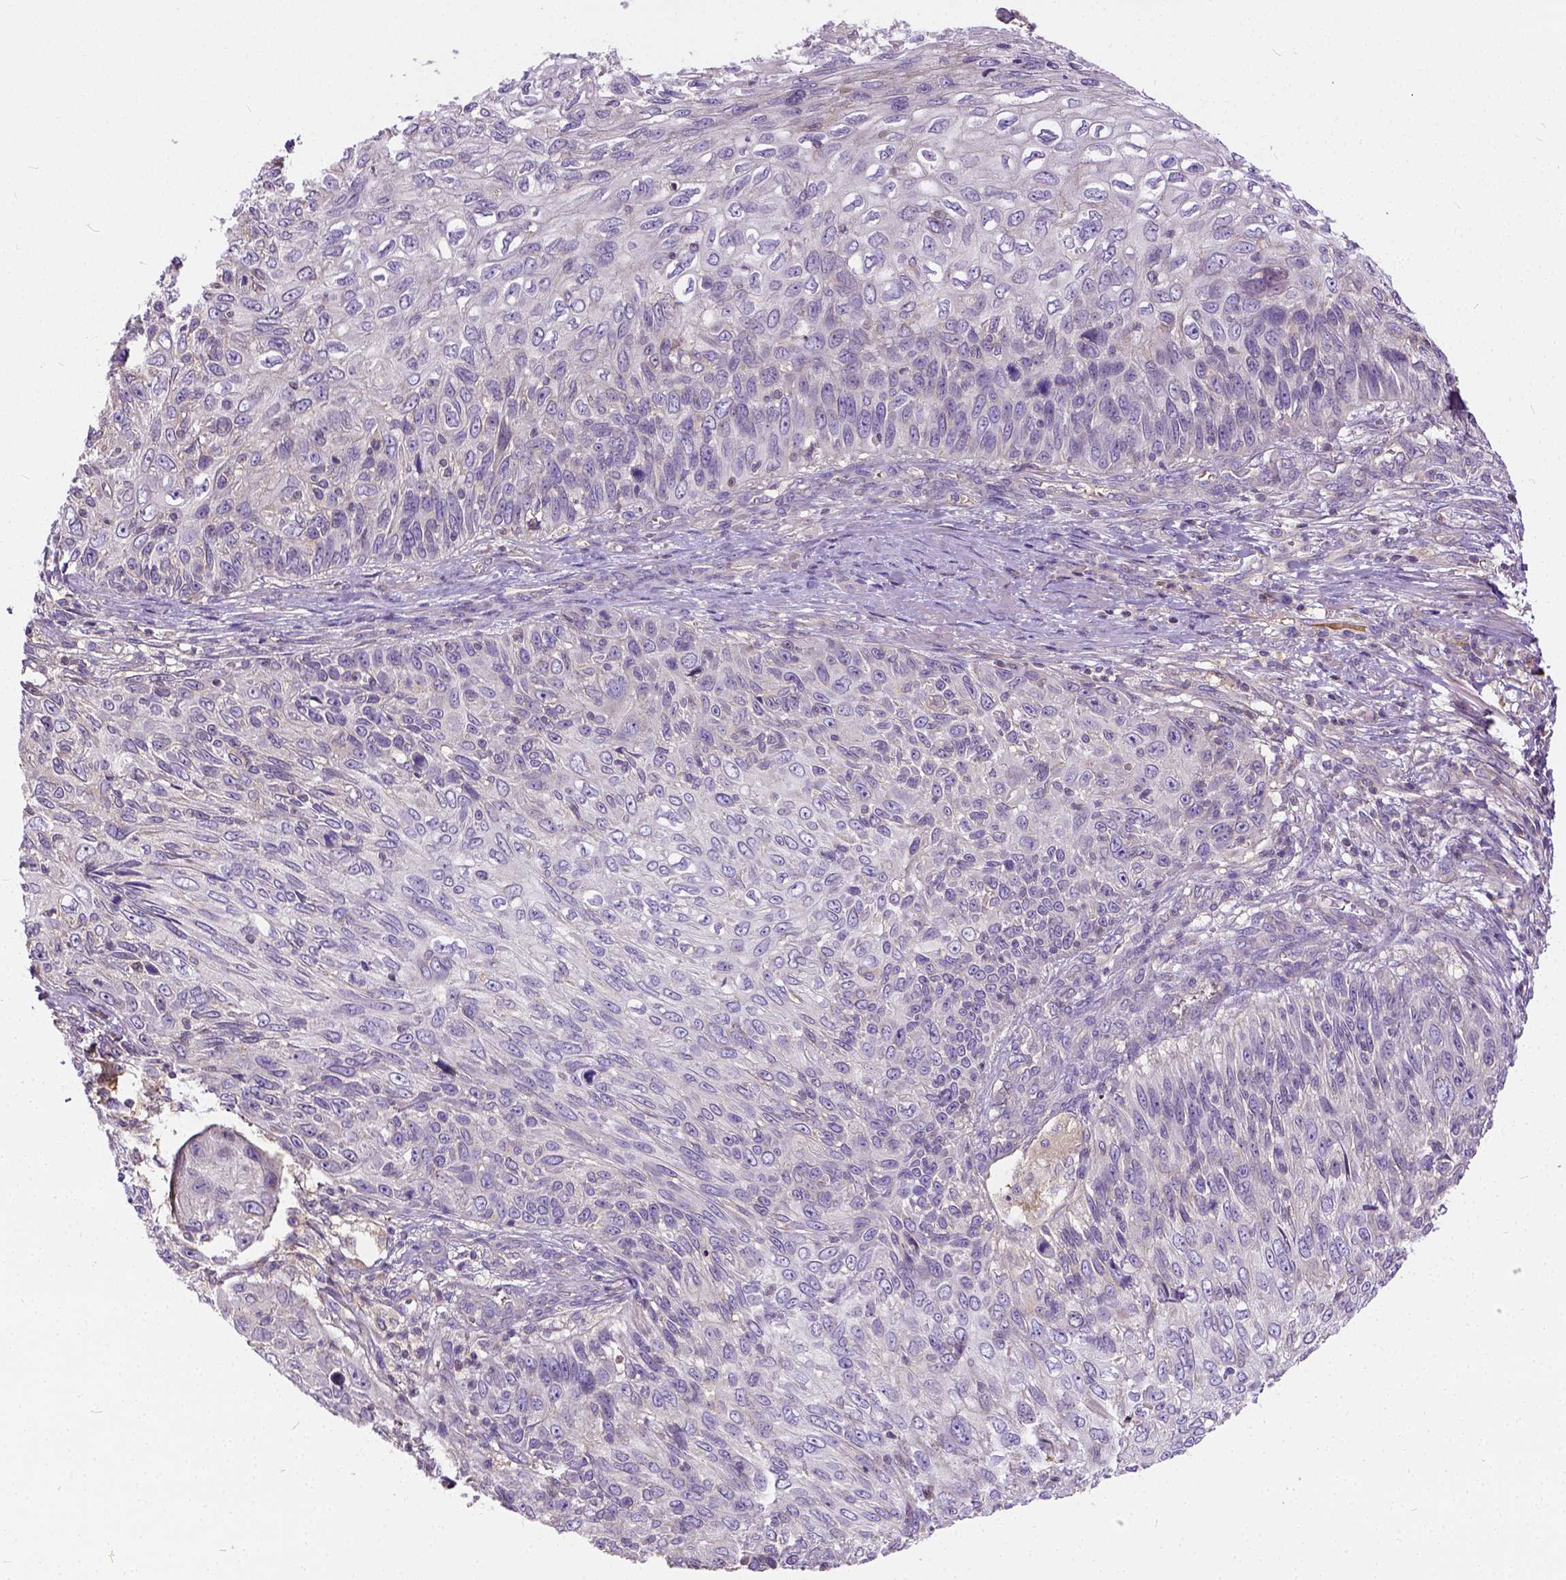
{"staining": {"intensity": "negative", "quantity": "none", "location": "none"}, "tissue": "skin cancer", "cell_type": "Tumor cells", "image_type": "cancer", "snomed": [{"axis": "morphology", "description": "Squamous cell carcinoma, NOS"}, {"axis": "topography", "description": "Skin"}], "caption": "The IHC photomicrograph has no significant positivity in tumor cells of skin cancer (squamous cell carcinoma) tissue. (DAB IHC, high magnification).", "gene": "CADM4", "patient": {"sex": "male", "age": 92}}